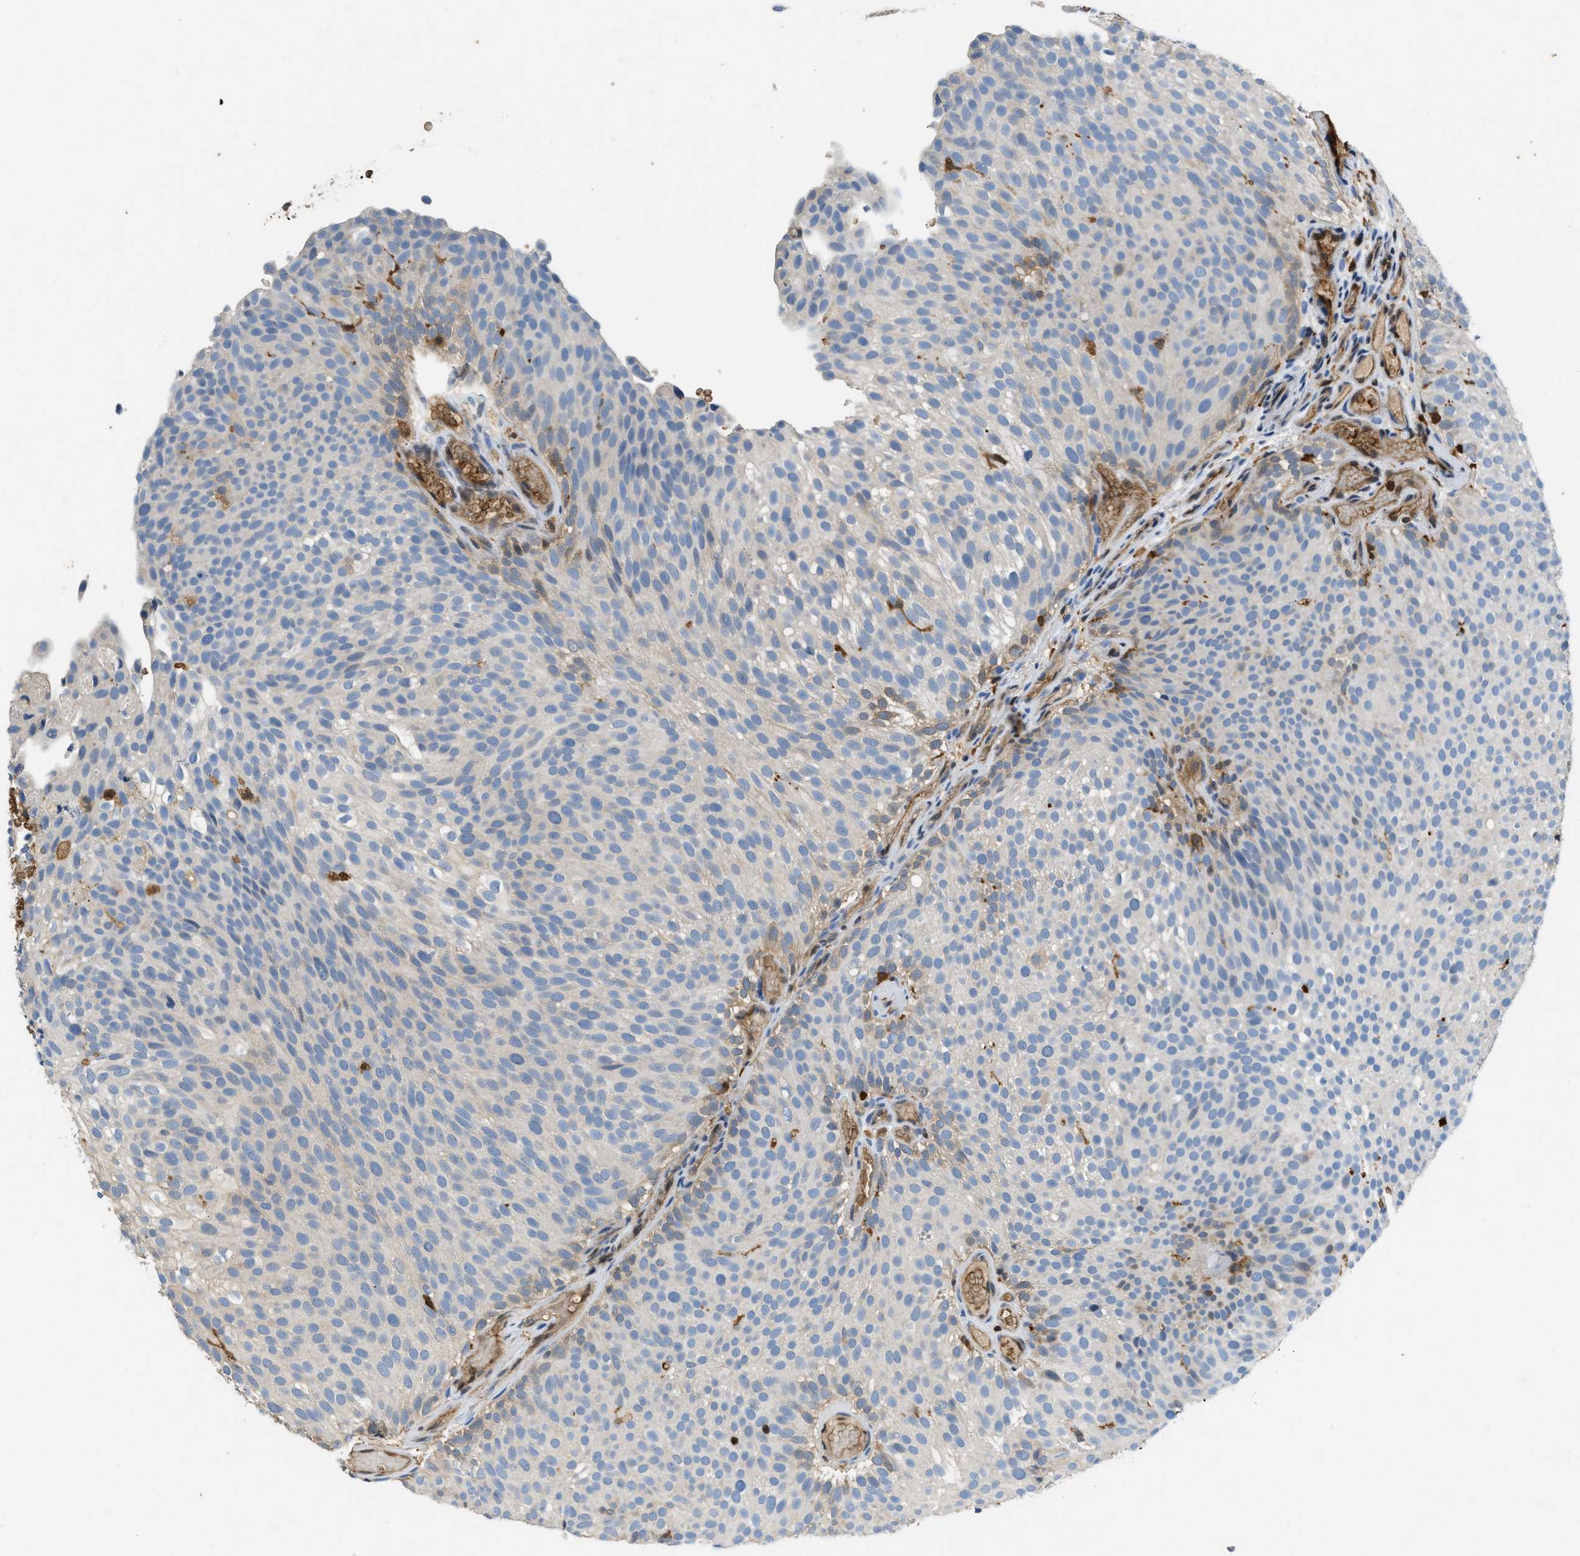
{"staining": {"intensity": "weak", "quantity": "<25%", "location": "cytoplasmic/membranous"}, "tissue": "urothelial cancer", "cell_type": "Tumor cells", "image_type": "cancer", "snomed": [{"axis": "morphology", "description": "Urothelial carcinoma, Low grade"}, {"axis": "topography", "description": "Urinary bladder"}], "caption": "Immunohistochemical staining of low-grade urothelial carcinoma exhibits no significant positivity in tumor cells.", "gene": "ARHGDIB", "patient": {"sex": "male", "age": 78}}